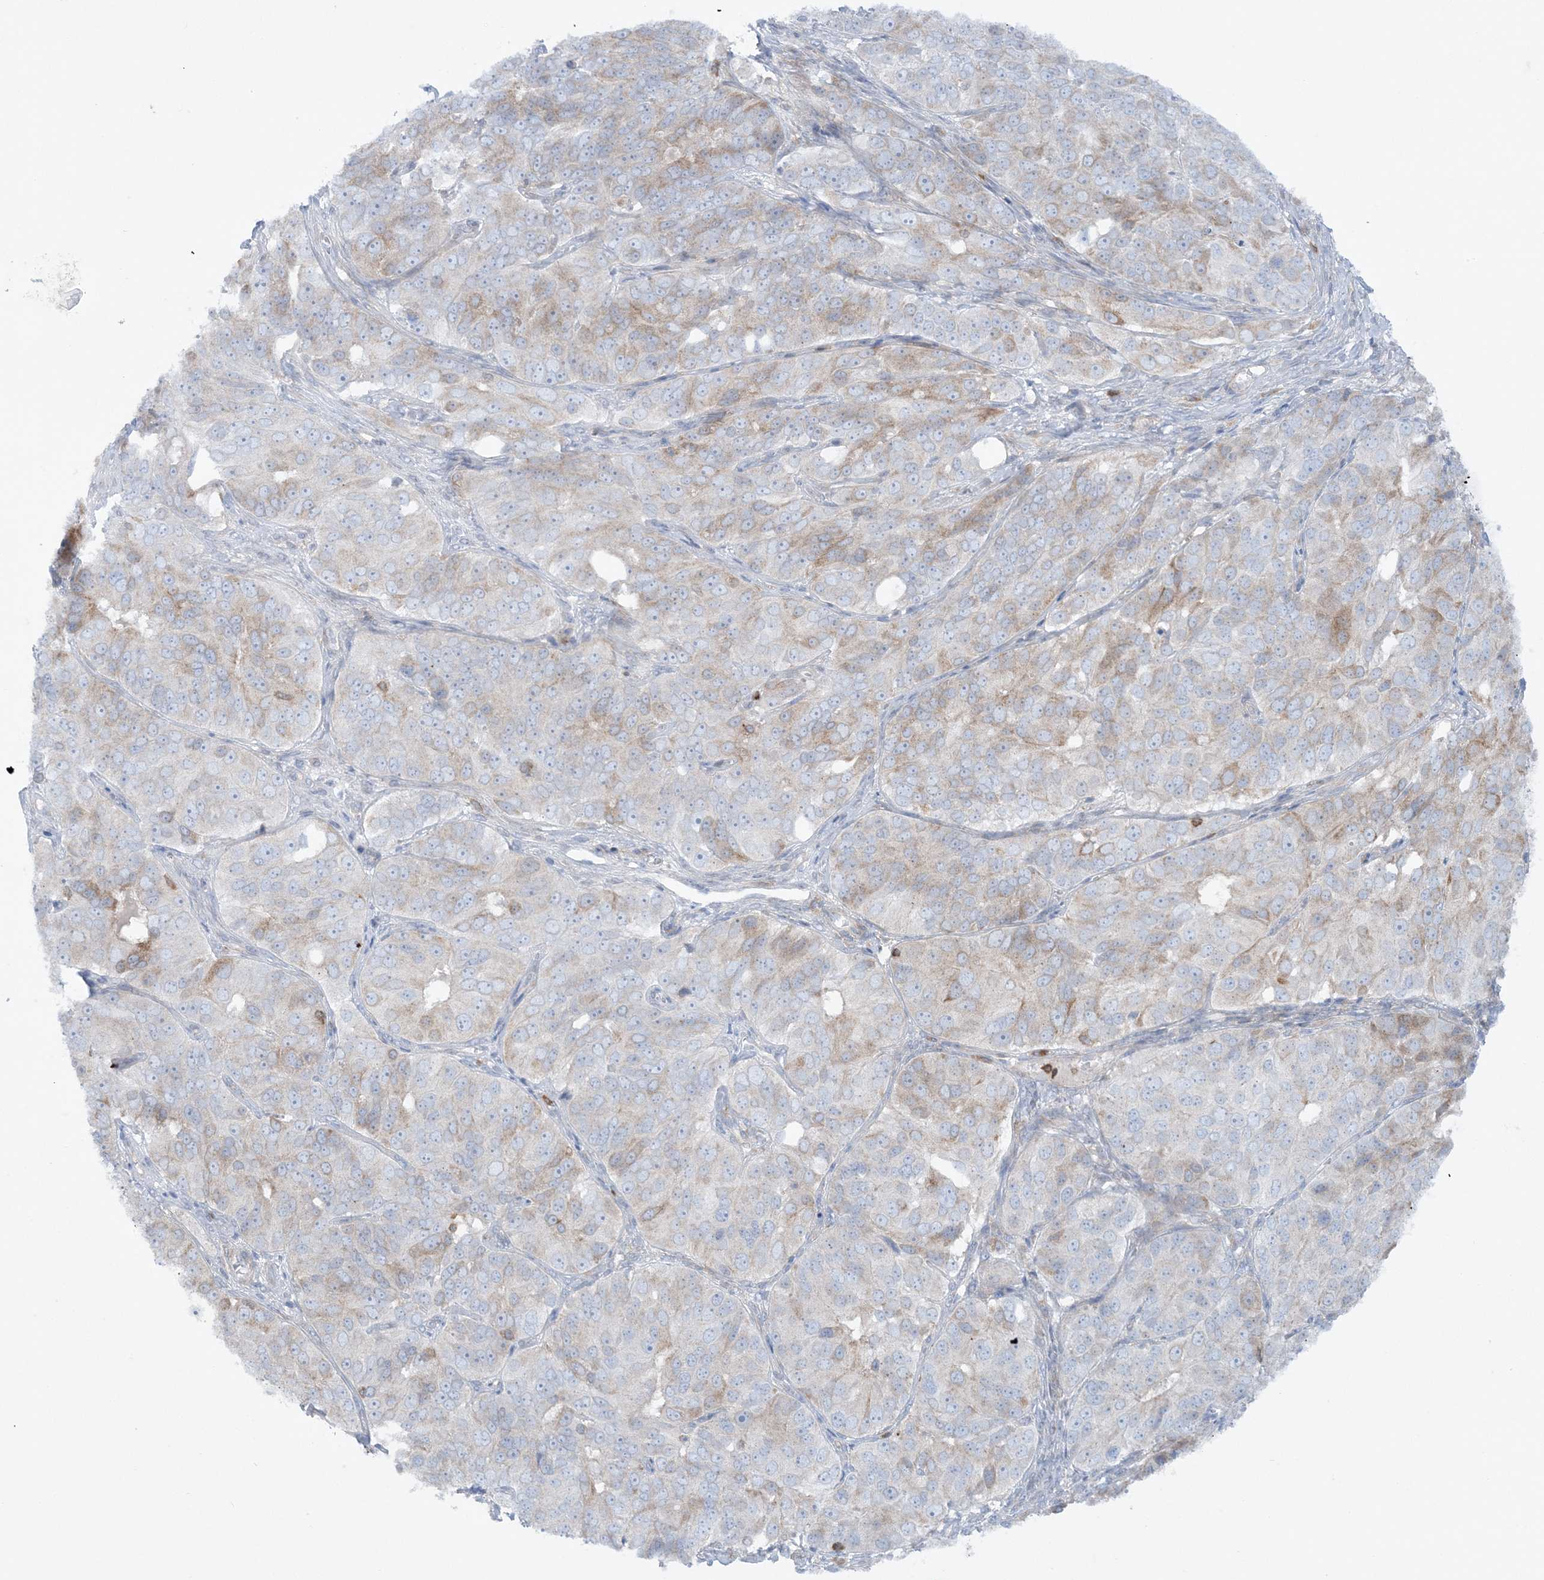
{"staining": {"intensity": "moderate", "quantity": "<25%", "location": "cytoplasmic/membranous"}, "tissue": "ovarian cancer", "cell_type": "Tumor cells", "image_type": "cancer", "snomed": [{"axis": "morphology", "description": "Carcinoma, endometroid"}, {"axis": "topography", "description": "Ovary"}], "caption": "Human ovarian endometroid carcinoma stained for a protein (brown) displays moderate cytoplasmic/membranous positive staining in about <25% of tumor cells.", "gene": "ARHGAP30", "patient": {"sex": "female", "age": 51}}